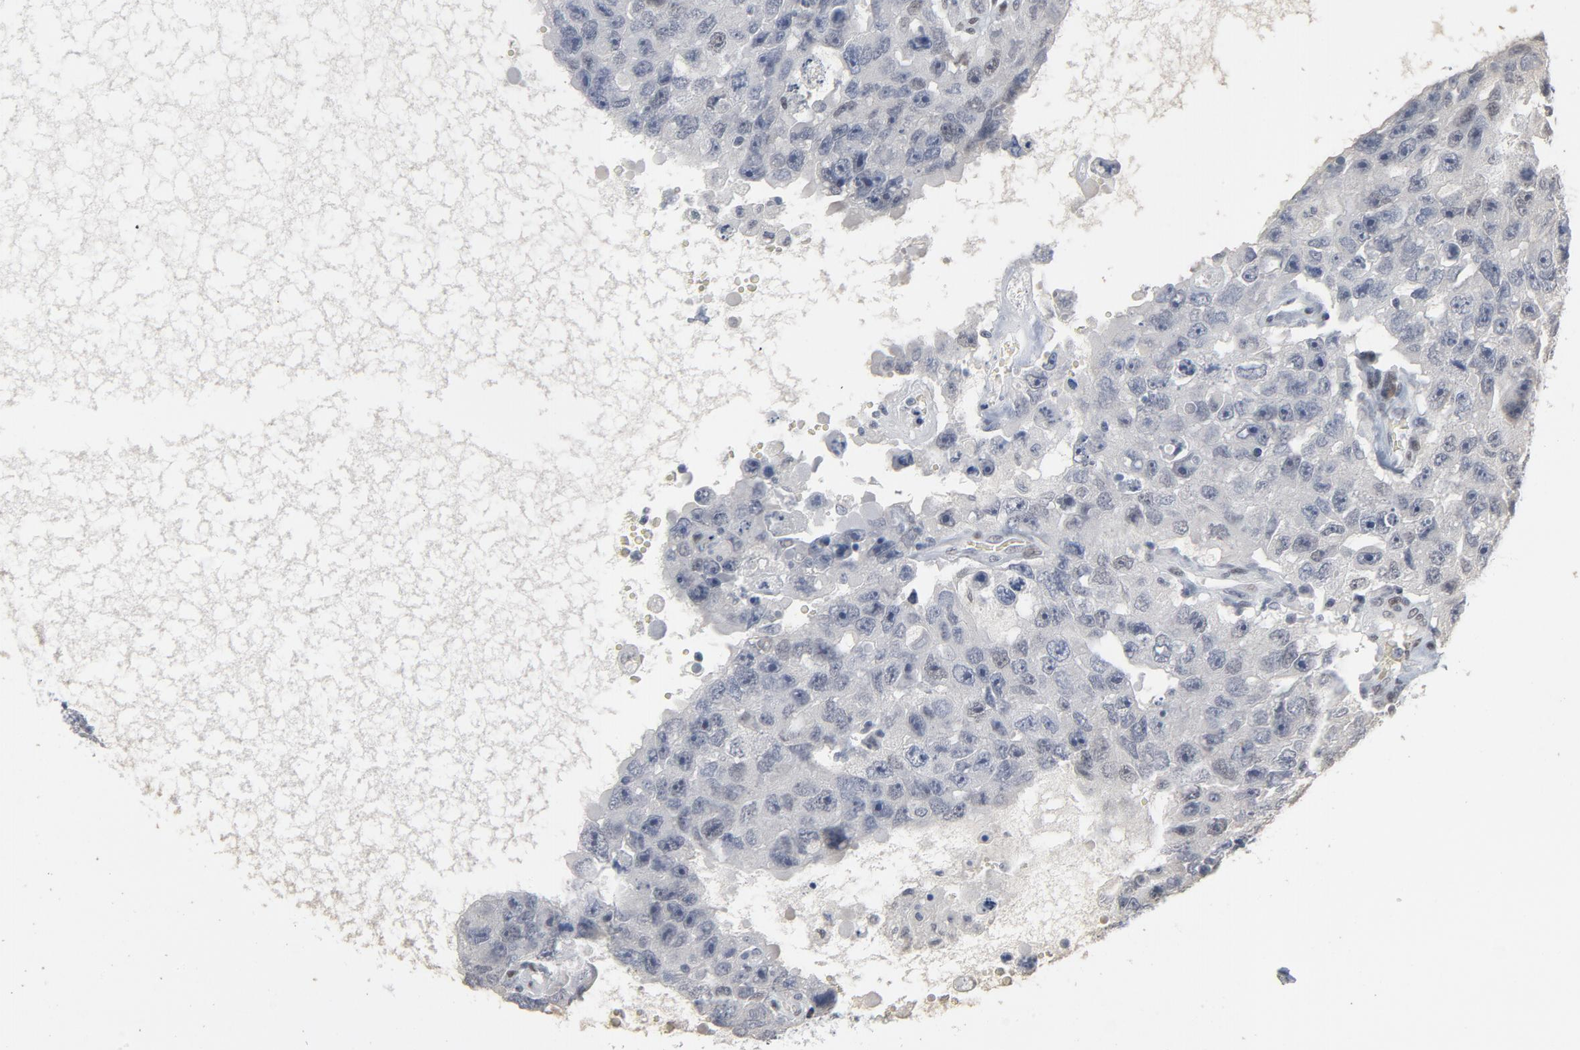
{"staining": {"intensity": "negative", "quantity": "none", "location": "none"}, "tissue": "testis cancer", "cell_type": "Tumor cells", "image_type": "cancer", "snomed": [{"axis": "morphology", "description": "Carcinoma, Embryonal, NOS"}, {"axis": "topography", "description": "Testis"}], "caption": "Immunohistochemistry image of neoplastic tissue: human embryonal carcinoma (testis) stained with DAB shows no significant protein expression in tumor cells. (DAB immunohistochemistry, high magnification).", "gene": "ATF7", "patient": {"sex": "male", "age": 26}}